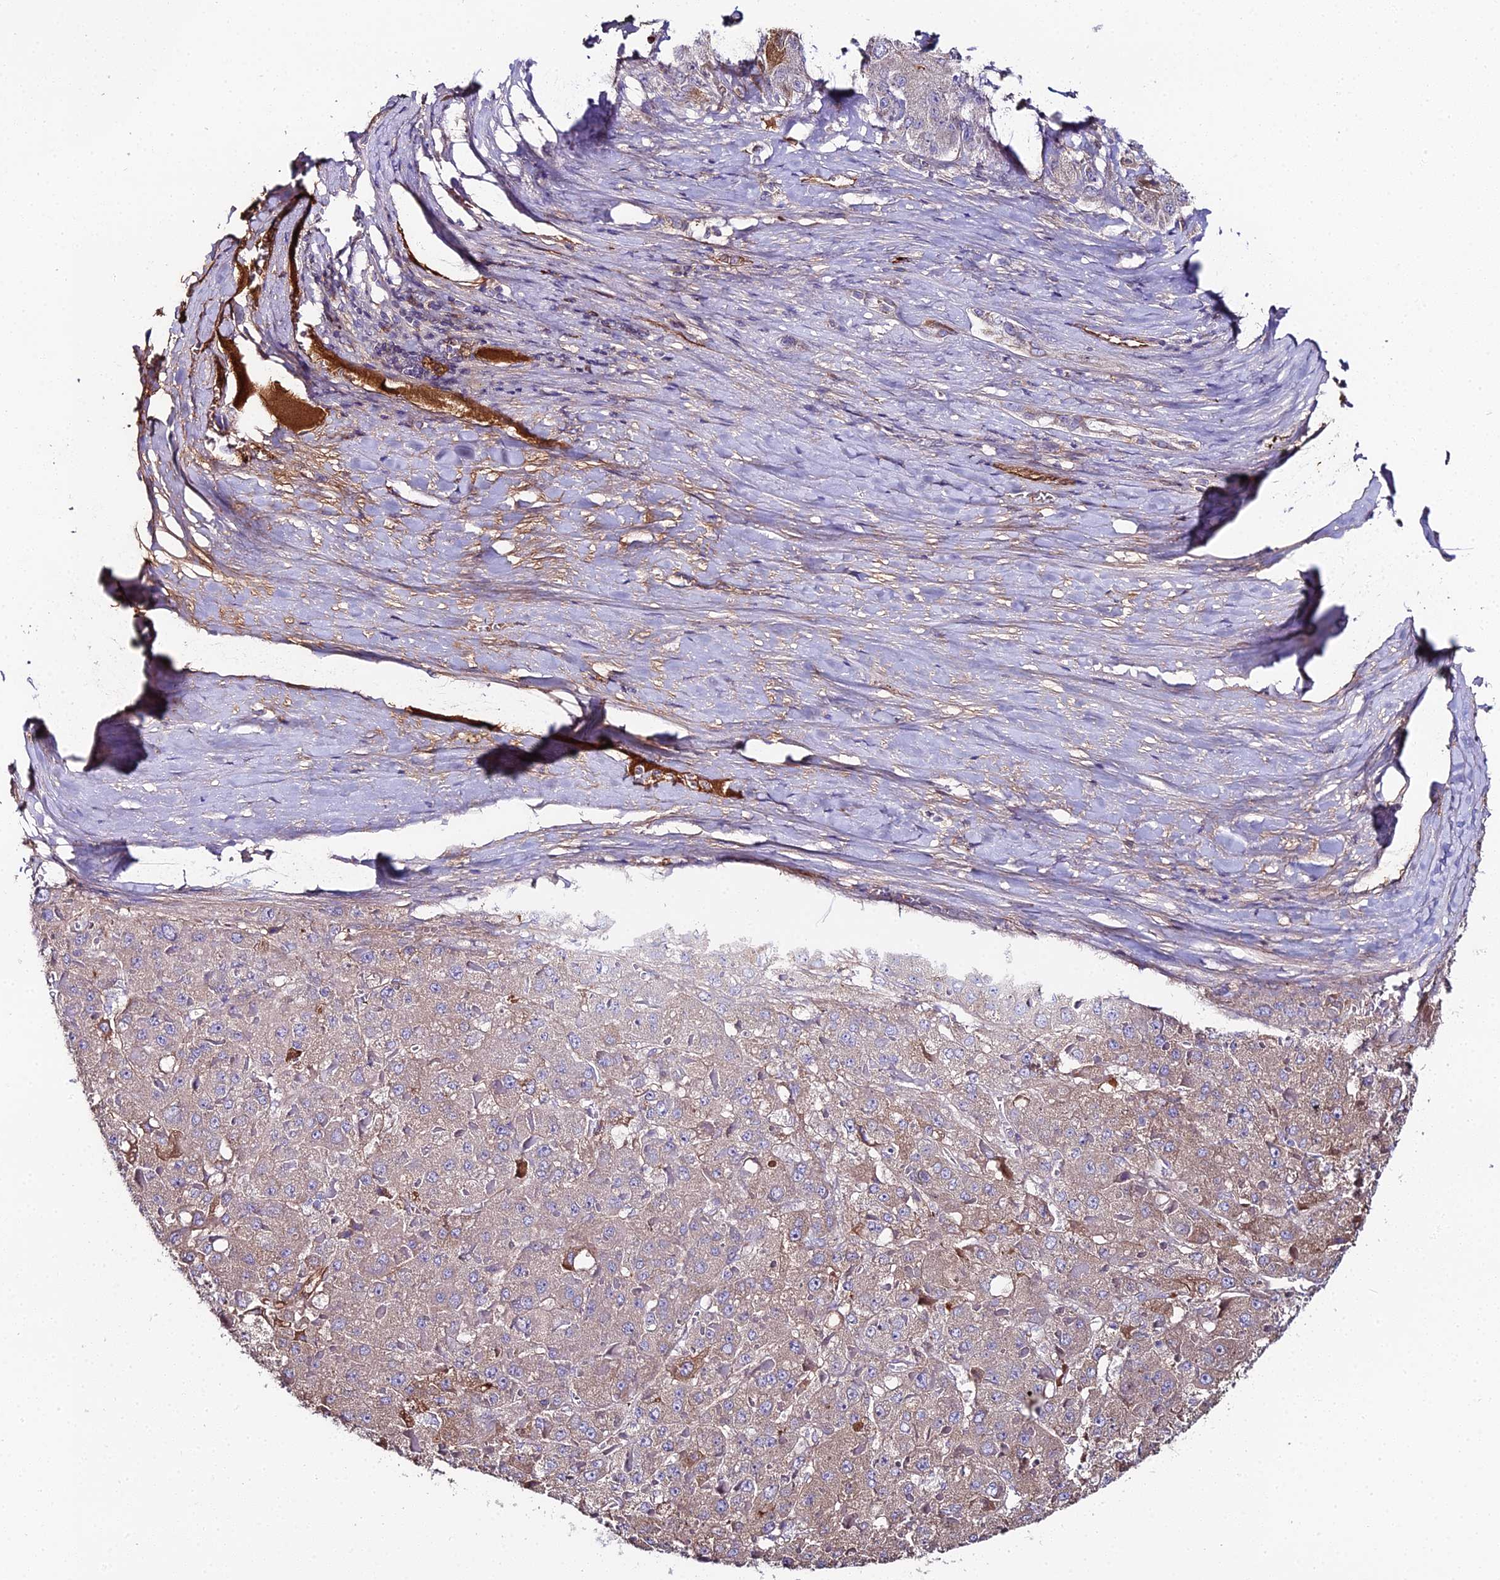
{"staining": {"intensity": "moderate", "quantity": "25%-75%", "location": "cytoplasmic/membranous"}, "tissue": "liver cancer", "cell_type": "Tumor cells", "image_type": "cancer", "snomed": [{"axis": "morphology", "description": "Carcinoma, Hepatocellular, NOS"}, {"axis": "topography", "description": "Liver"}], "caption": "DAB immunohistochemical staining of human liver cancer exhibits moderate cytoplasmic/membranous protein staining in approximately 25%-75% of tumor cells.", "gene": "BEX4", "patient": {"sex": "female", "age": 73}}